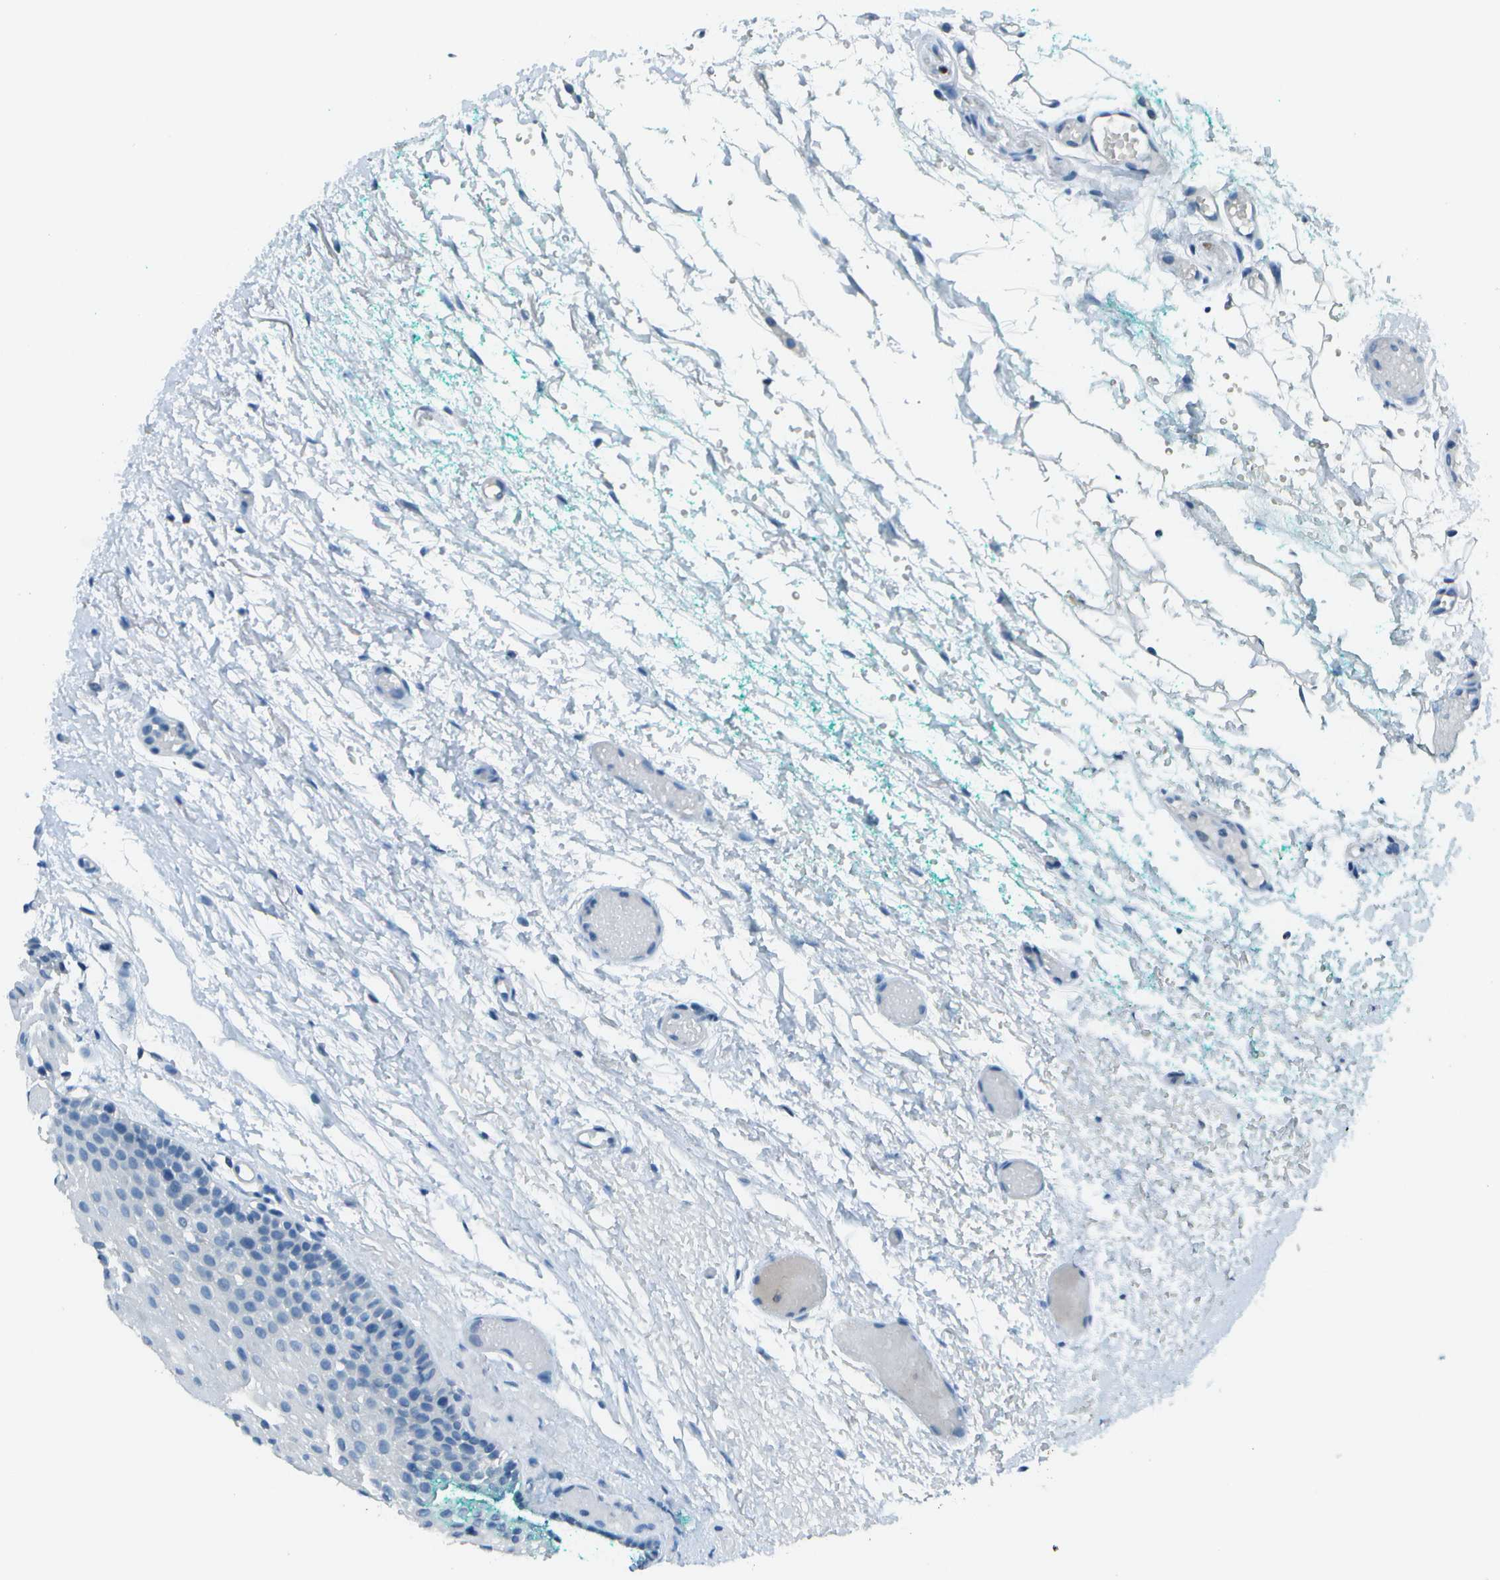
{"staining": {"intensity": "negative", "quantity": "none", "location": "none"}, "tissue": "oral mucosa", "cell_type": "Squamous epithelial cells", "image_type": "normal", "snomed": [{"axis": "morphology", "description": "Normal tissue, NOS"}, {"axis": "morphology", "description": "Squamous cell carcinoma, NOS"}, {"axis": "topography", "description": "Oral tissue"}, {"axis": "topography", "description": "Salivary gland"}, {"axis": "topography", "description": "Head-Neck"}], "caption": "Normal oral mucosa was stained to show a protein in brown. There is no significant expression in squamous epithelial cells. Brightfield microscopy of immunohistochemistry (IHC) stained with DAB (brown) and hematoxylin (blue), captured at high magnification.", "gene": "FGF1", "patient": {"sex": "female", "age": 62}}